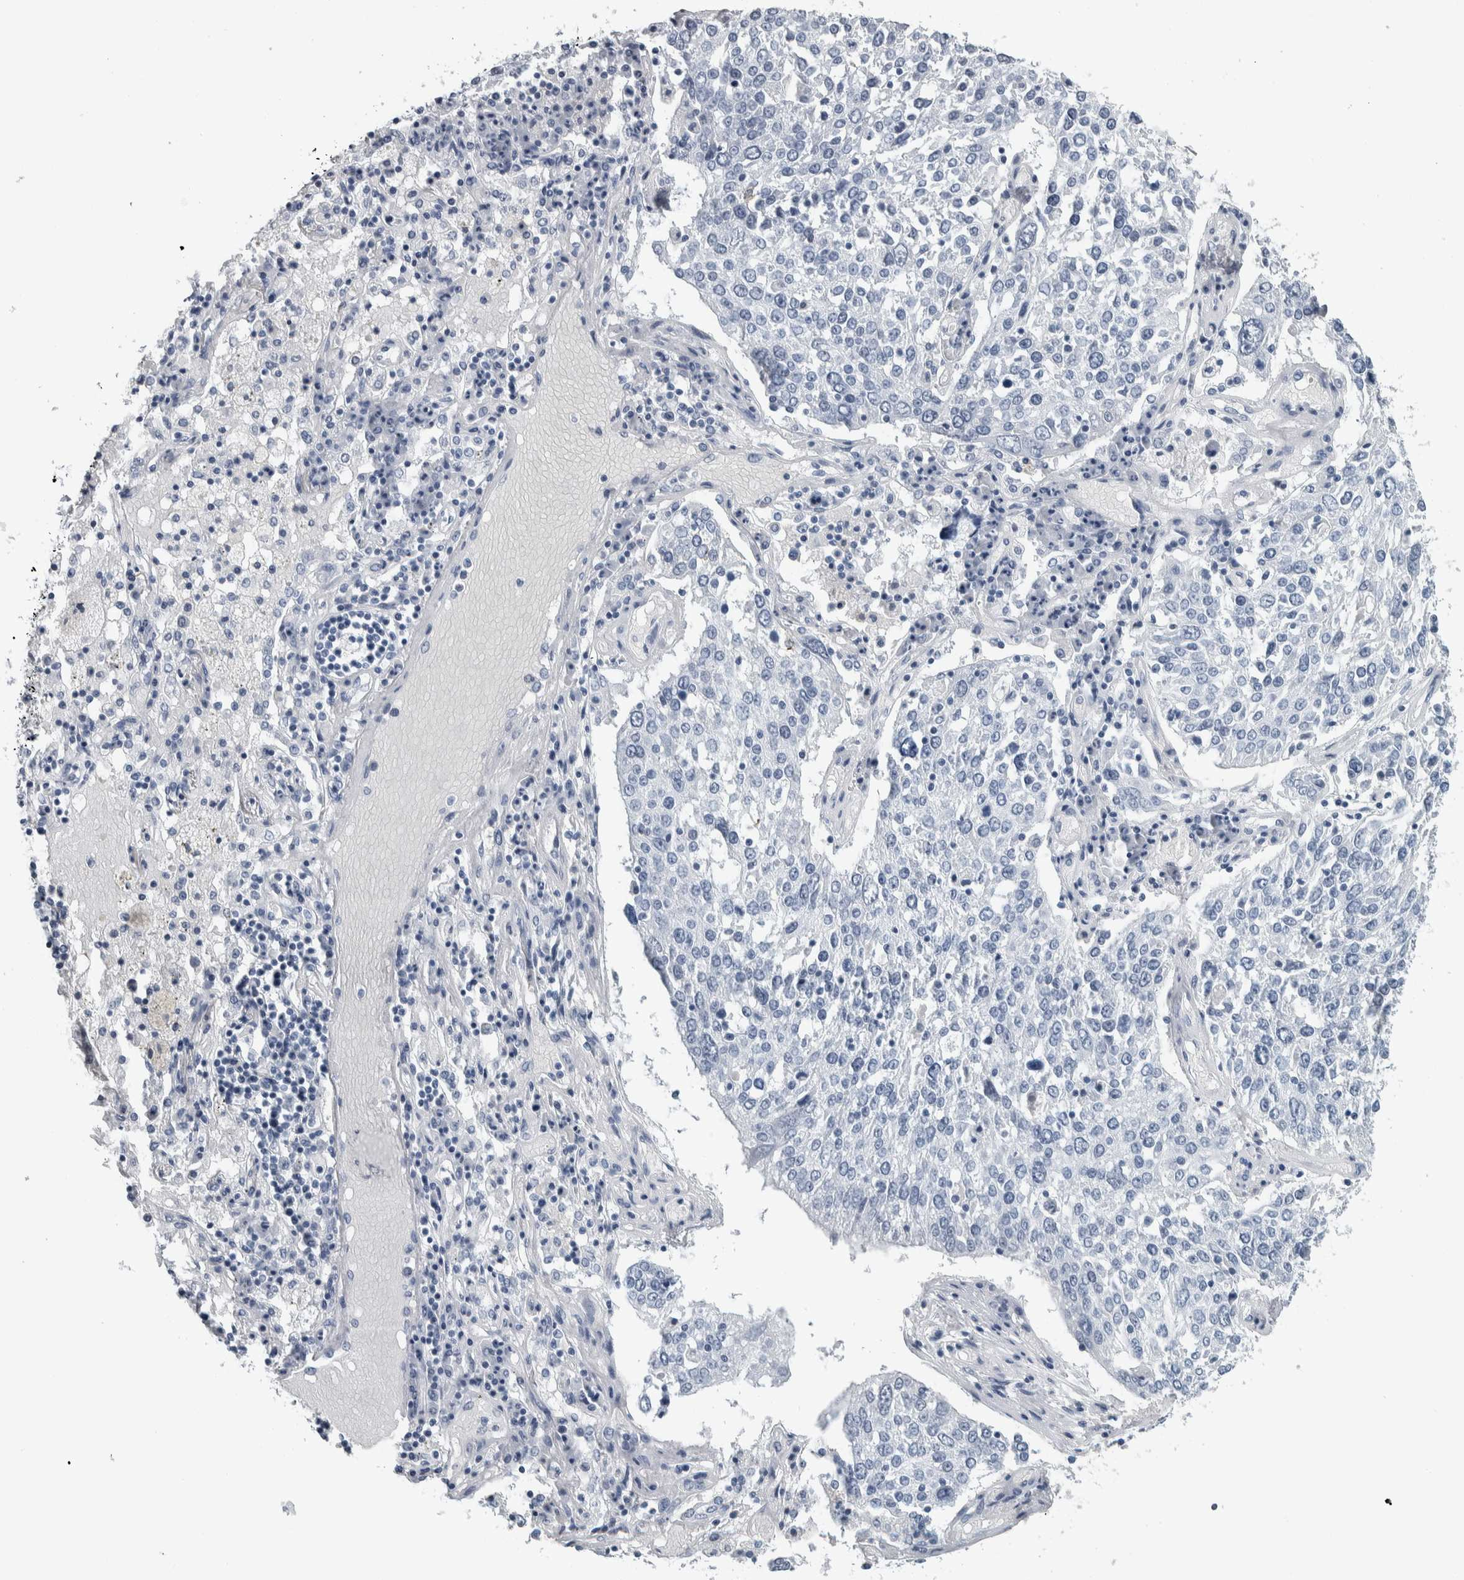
{"staining": {"intensity": "negative", "quantity": "none", "location": "none"}, "tissue": "lung cancer", "cell_type": "Tumor cells", "image_type": "cancer", "snomed": [{"axis": "morphology", "description": "Squamous cell carcinoma, NOS"}, {"axis": "topography", "description": "Lung"}], "caption": "Tumor cells show no significant expression in lung cancer. (DAB immunohistochemistry (IHC) visualized using brightfield microscopy, high magnification).", "gene": "CDH17", "patient": {"sex": "male", "age": 65}}